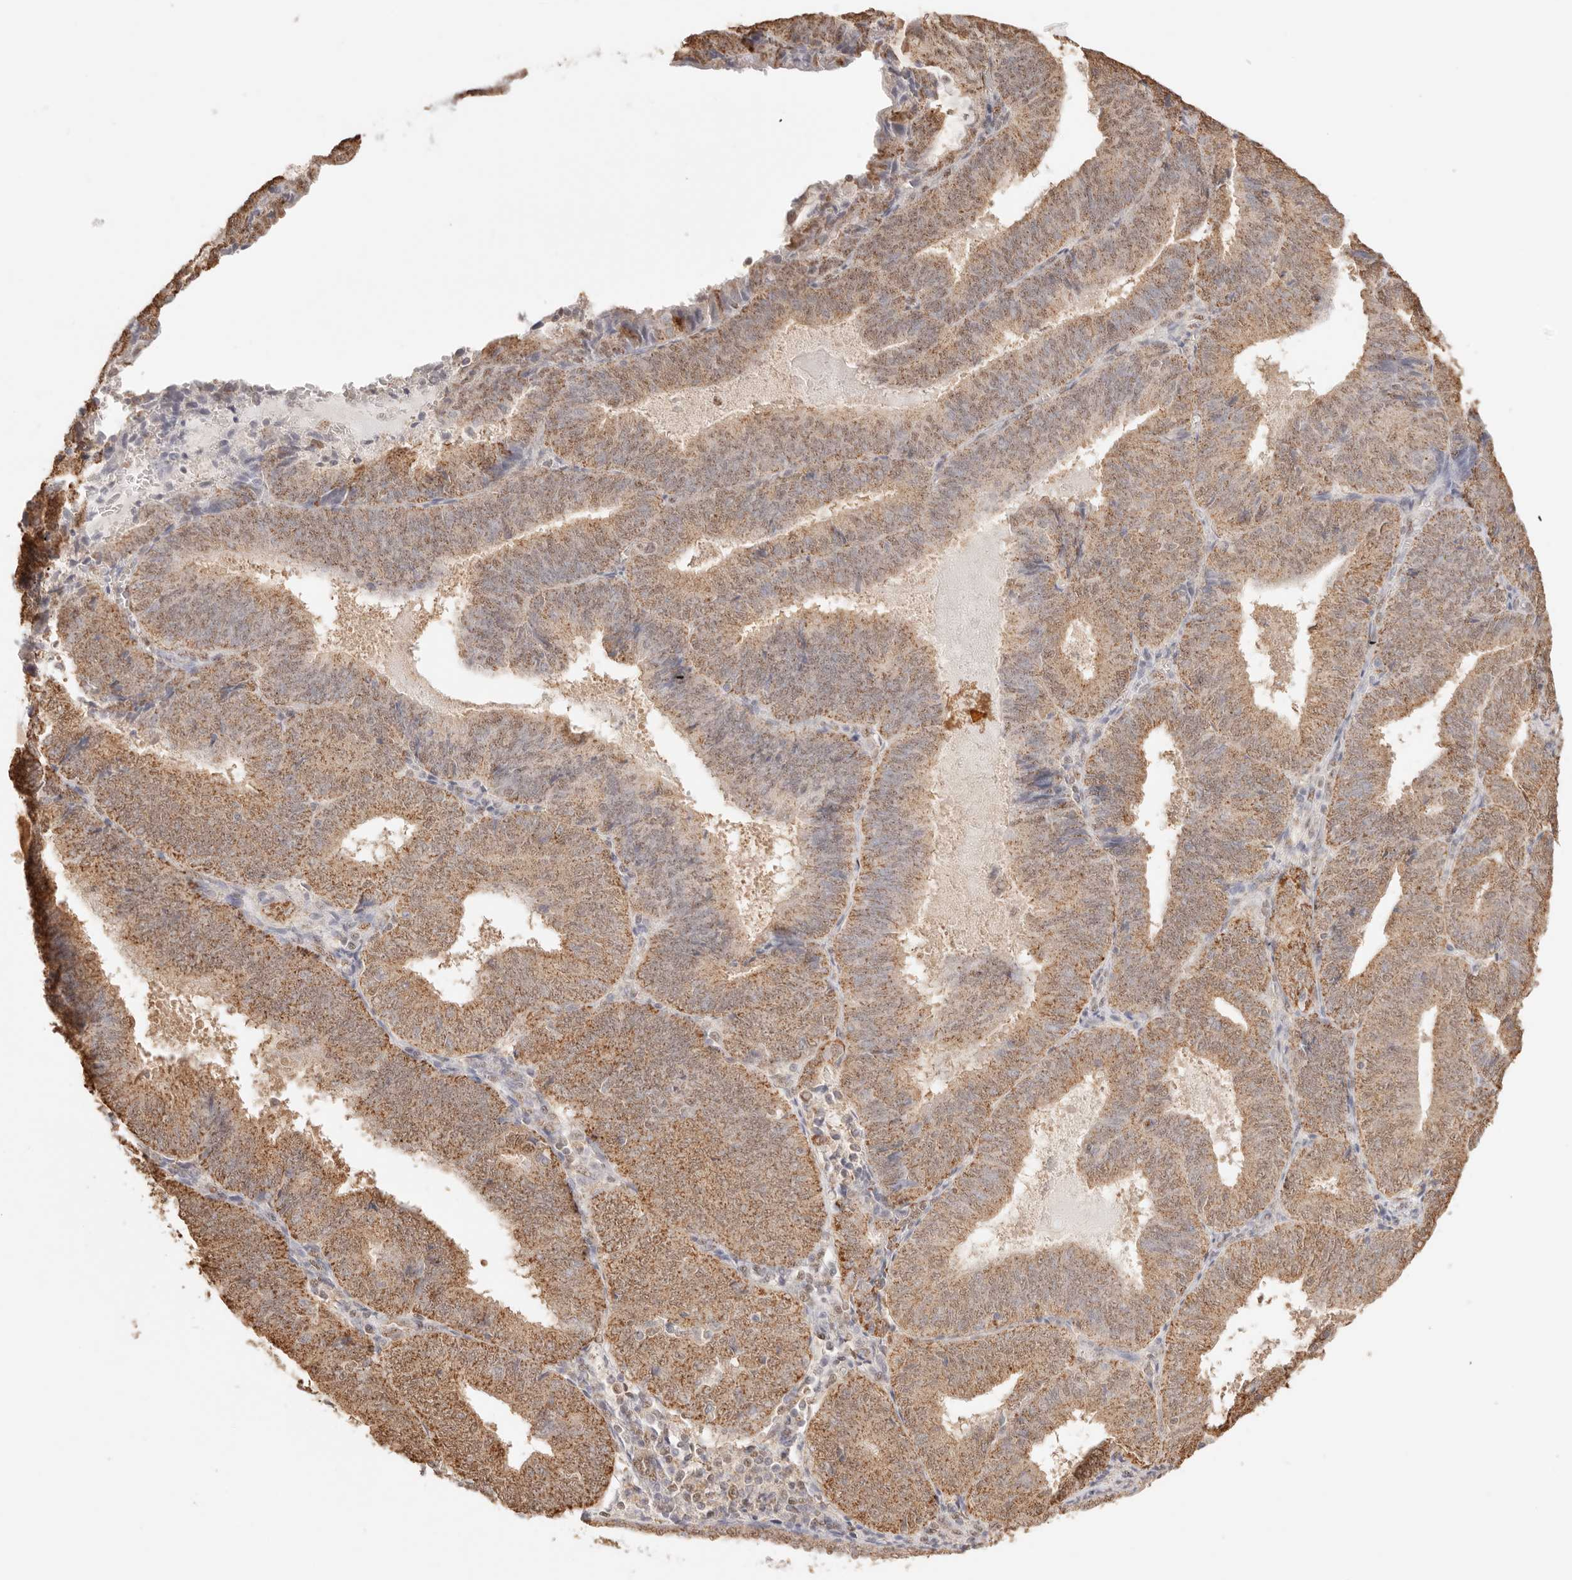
{"staining": {"intensity": "moderate", "quantity": ">75%", "location": "cytoplasmic/membranous,nuclear"}, "tissue": "endometrial cancer", "cell_type": "Tumor cells", "image_type": "cancer", "snomed": [{"axis": "morphology", "description": "Adenocarcinoma, NOS"}, {"axis": "topography", "description": "Endometrium"}], "caption": "This image demonstrates immunohistochemistry (IHC) staining of human endometrial adenocarcinoma, with medium moderate cytoplasmic/membranous and nuclear staining in about >75% of tumor cells.", "gene": "IL1R2", "patient": {"sex": "female", "age": 81}}